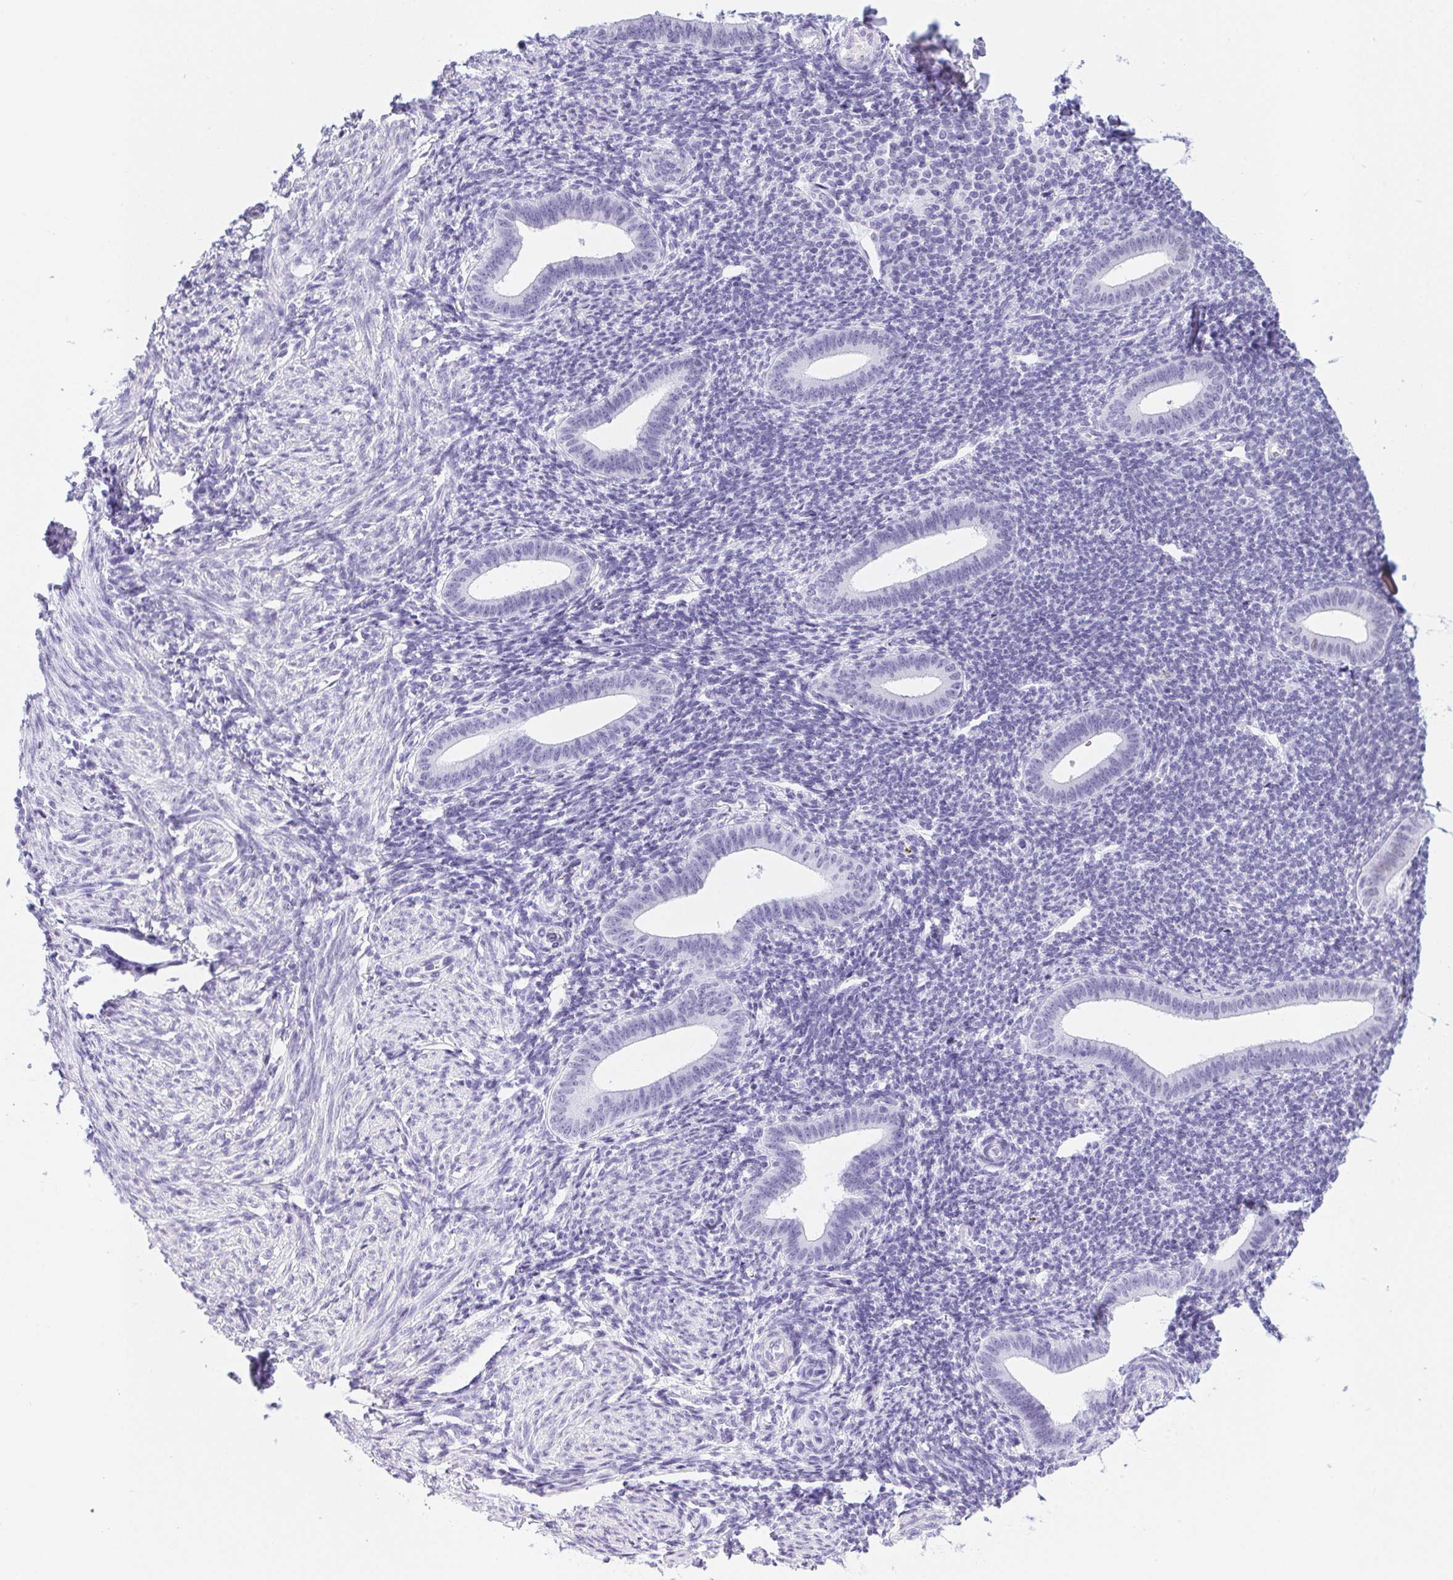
{"staining": {"intensity": "negative", "quantity": "none", "location": "none"}, "tissue": "endometrium", "cell_type": "Cells in endometrial stroma", "image_type": "normal", "snomed": [{"axis": "morphology", "description": "Normal tissue, NOS"}, {"axis": "topography", "description": "Endometrium"}], "caption": "A high-resolution photomicrograph shows immunohistochemistry staining of normal endometrium, which demonstrates no significant expression in cells in endometrial stroma.", "gene": "HELLS", "patient": {"sex": "female", "age": 25}}